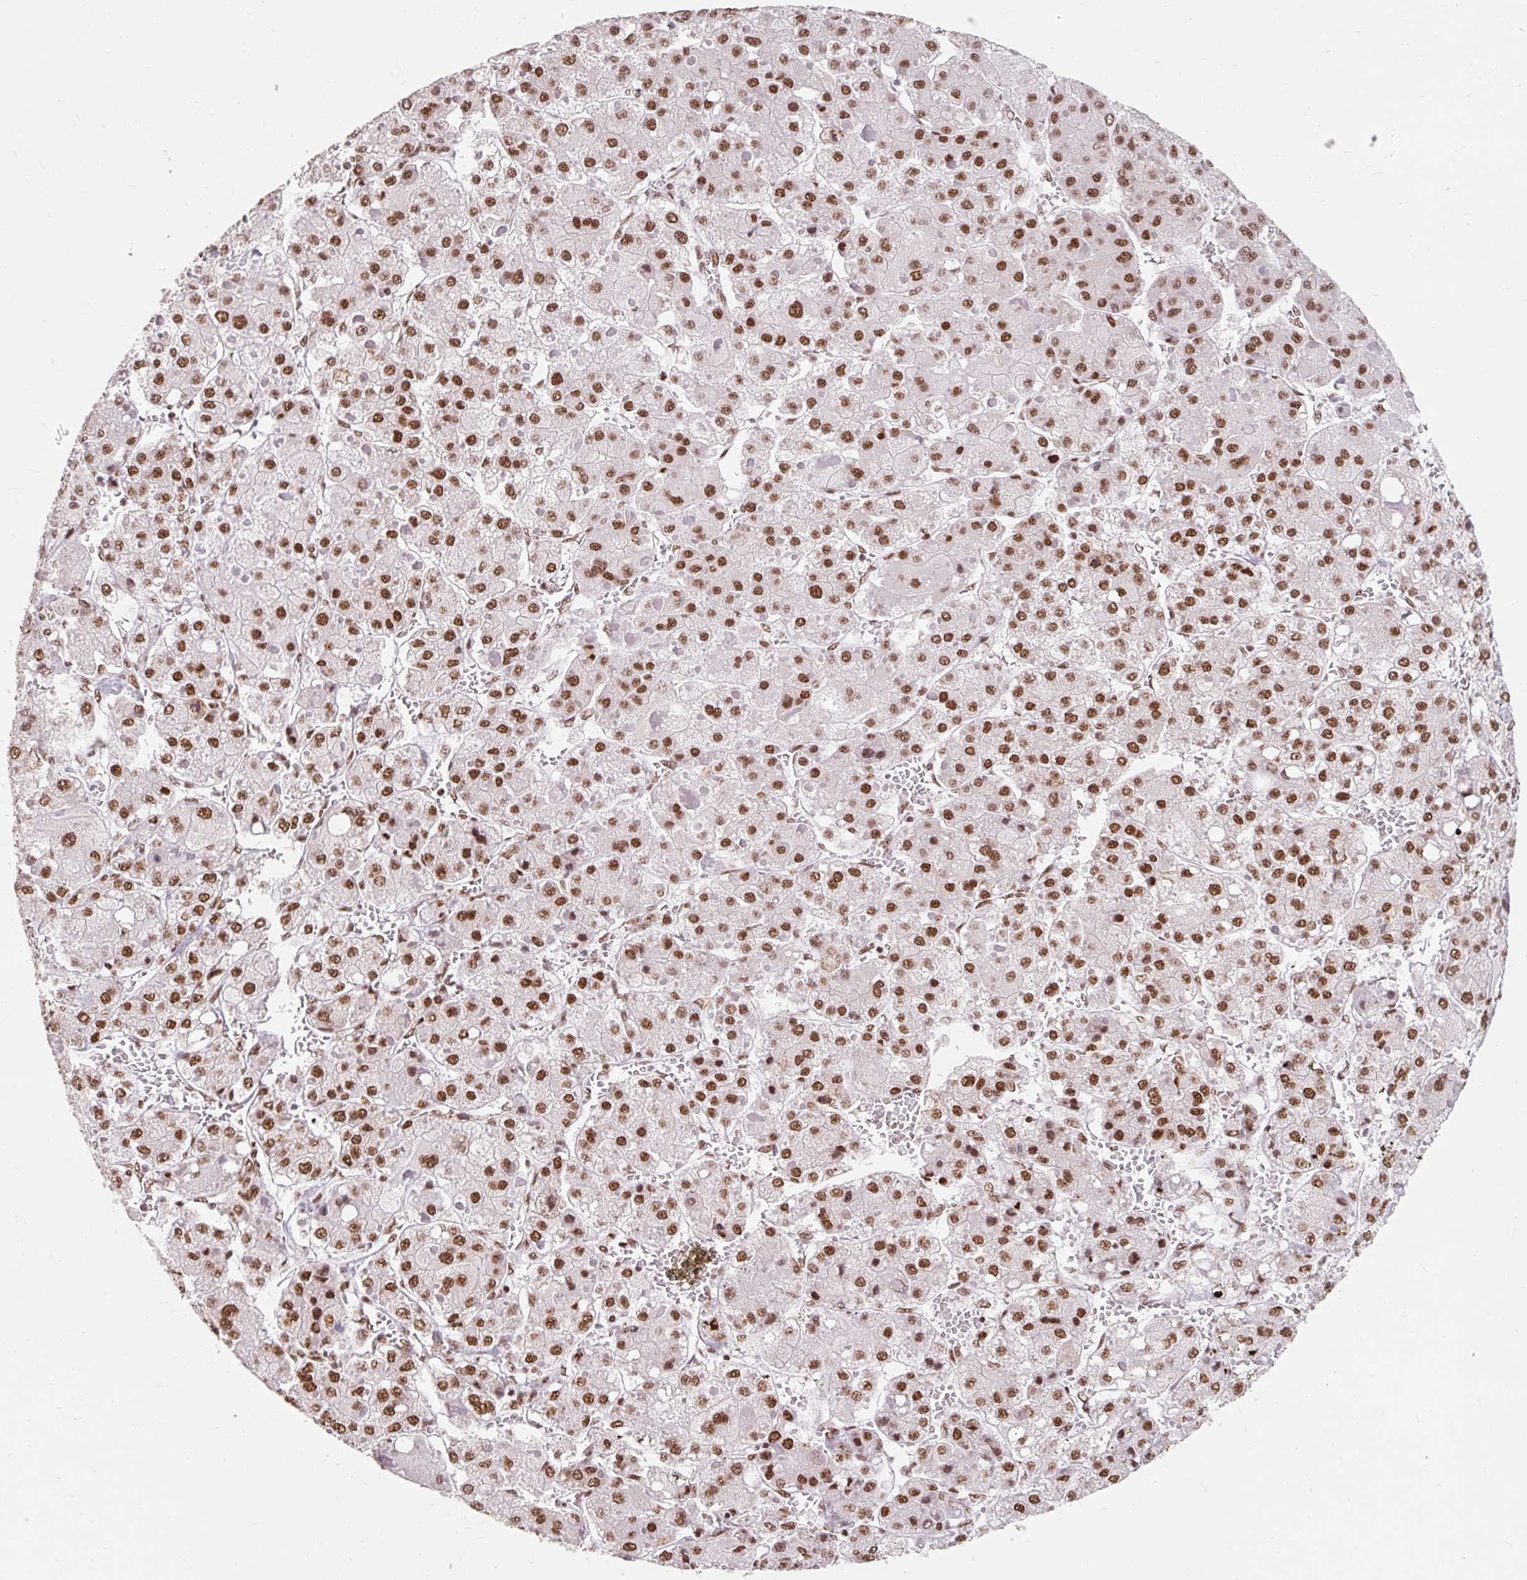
{"staining": {"intensity": "strong", "quantity": ">75%", "location": "nuclear"}, "tissue": "liver cancer", "cell_type": "Tumor cells", "image_type": "cancer", "snomed": [{"axis": "morphology", "description": "Carcinoma, Hepatocellular, NOS"}, {"axis": "topography", "description": "Liver"}], "caption": "A photomicrograph of human liver cancer (hepatocellular carcinoma) stained for a protein shows strong nuclear brown staining in tumor cells.", "gene": "SRSF10", "patient": {"sex": "female", "age": 73}}